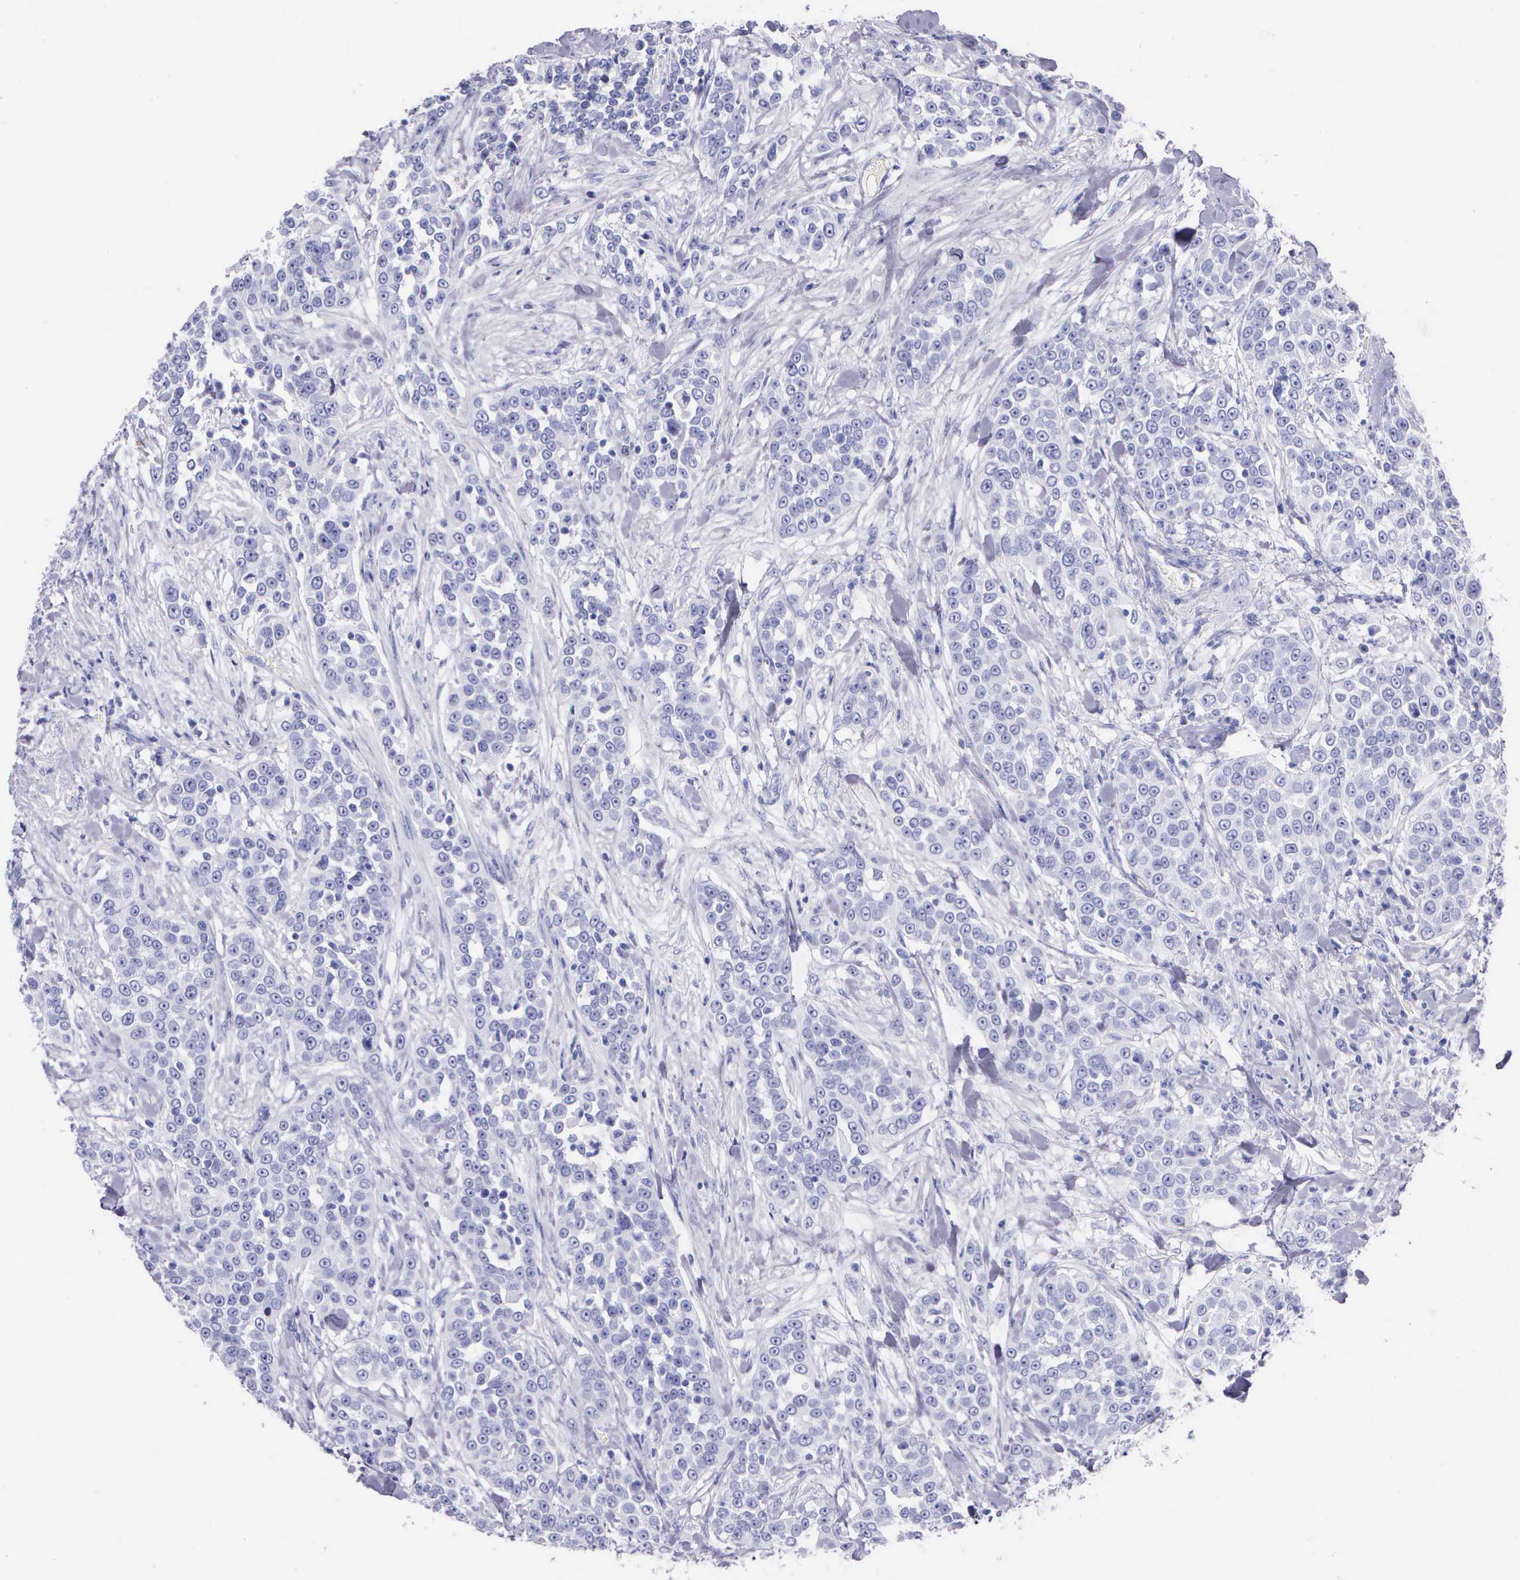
{"staining": {"intensity": "negative", "quantity": "none", "location": "none"}, "tissue": "urothelial cancer", "cell_type": "Tumor cells", "image_type": "cancer", "snomed": [{"axis": "morphology", "description": "Urothelial carcinoma, High grade"}, {"axis": "topography", "description": "Urinary bladder"}], "caption": "Tumor cells show no significant protein staining in high-grade urothelial carcinoma.", "gene": "KLK3", "patient": {"sex": "female", "age": 80}}